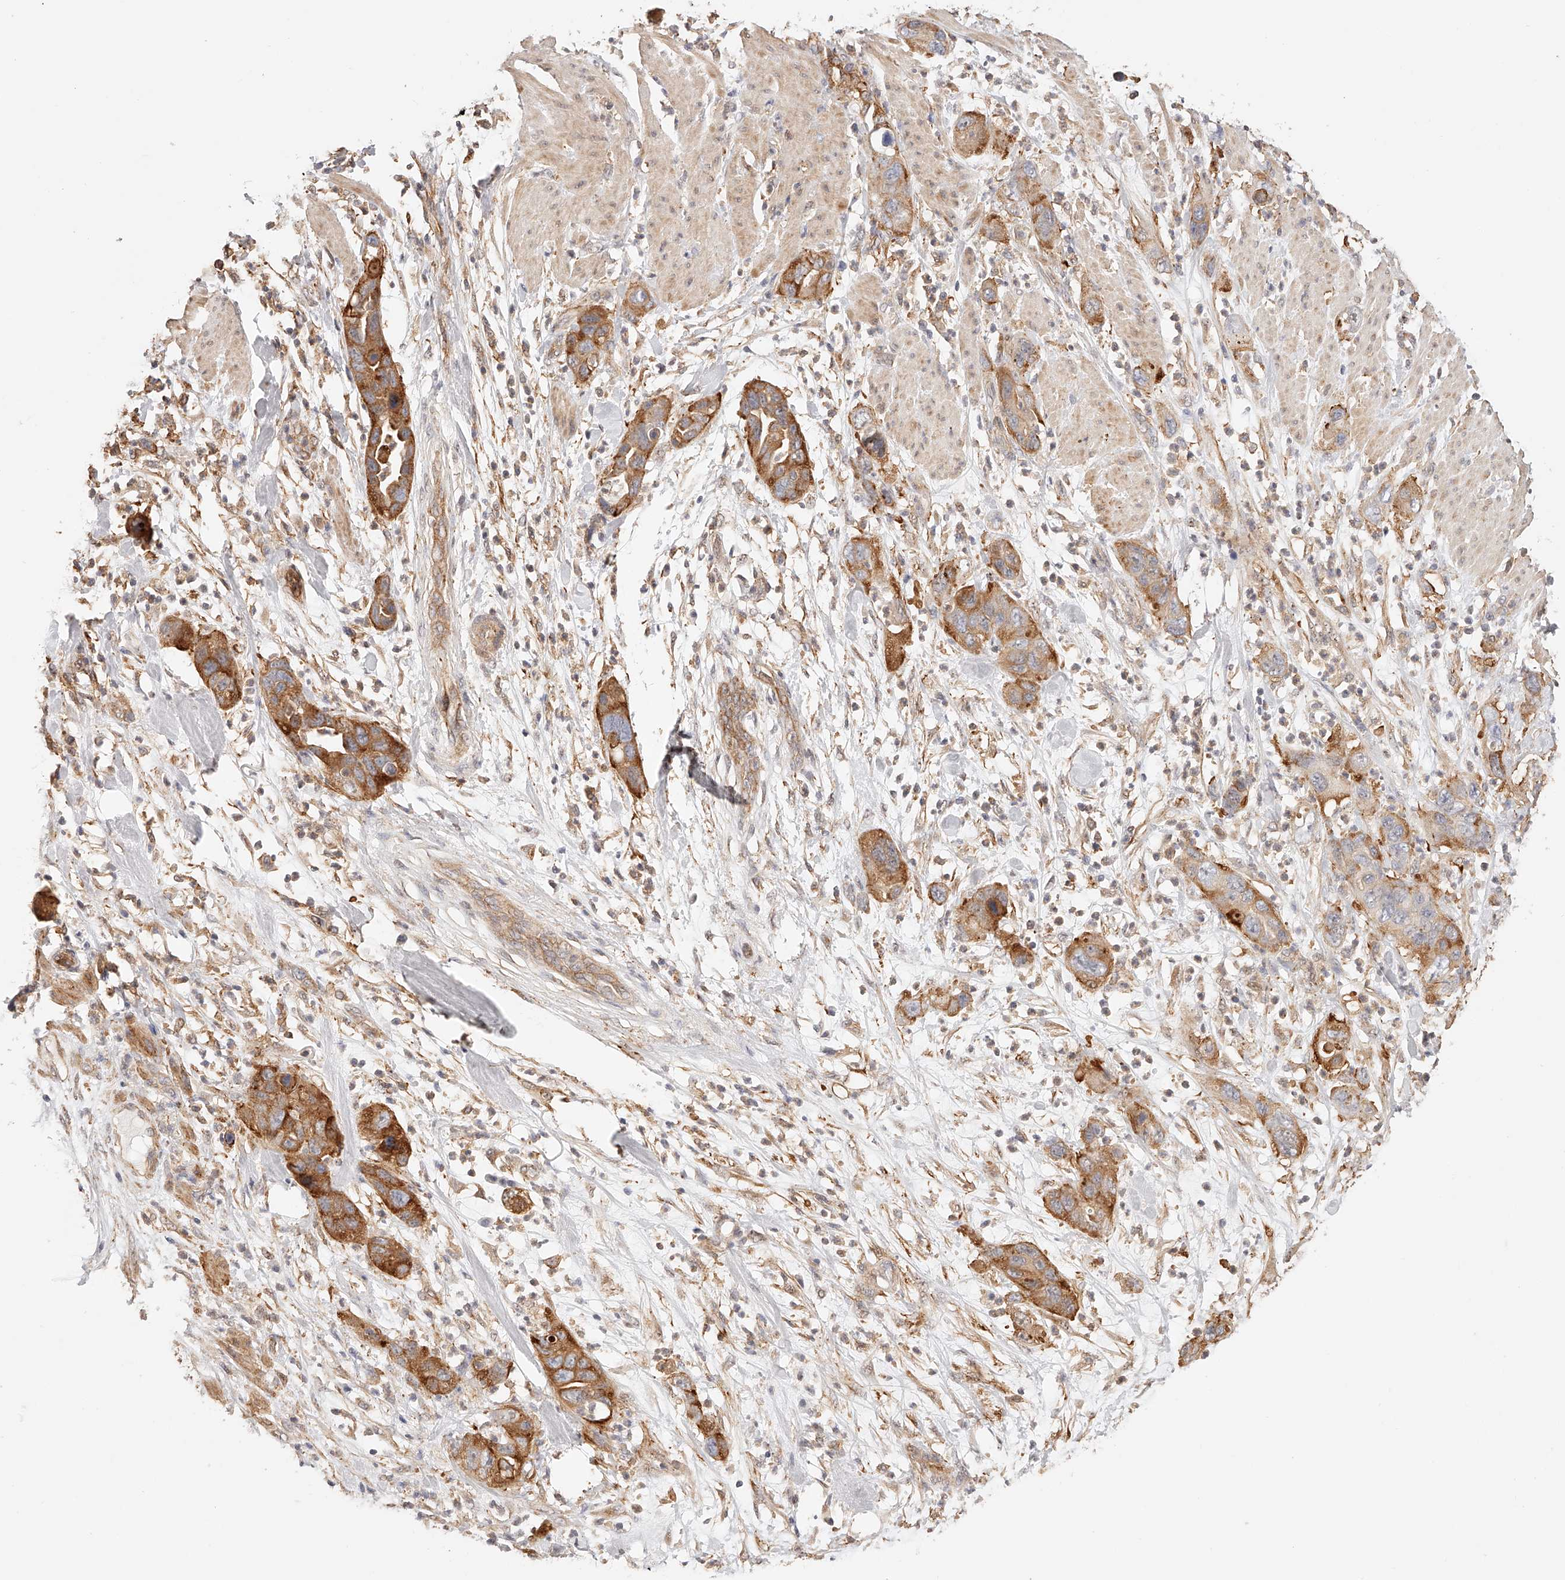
{"staining": {"intensity": "strong", "quantity": ">75%", "location": "cytoplasmic/membranous"}, "tissue": "pancreatic cancer", "cell_type": "Tumor cells", "image_type": "cancer", "snomed": [{"axis": "morphology", "description": "Adenocarcinoma, NOS"}, {"axis": "topography", "description": "Pancreas"}], "caption": "Human adenocarcinoma (pancreatic) stained with a protein marker shows strong staining in tumor cells.", "gene": "SYNC", "patient": {"sex": "female", "age": 71}}